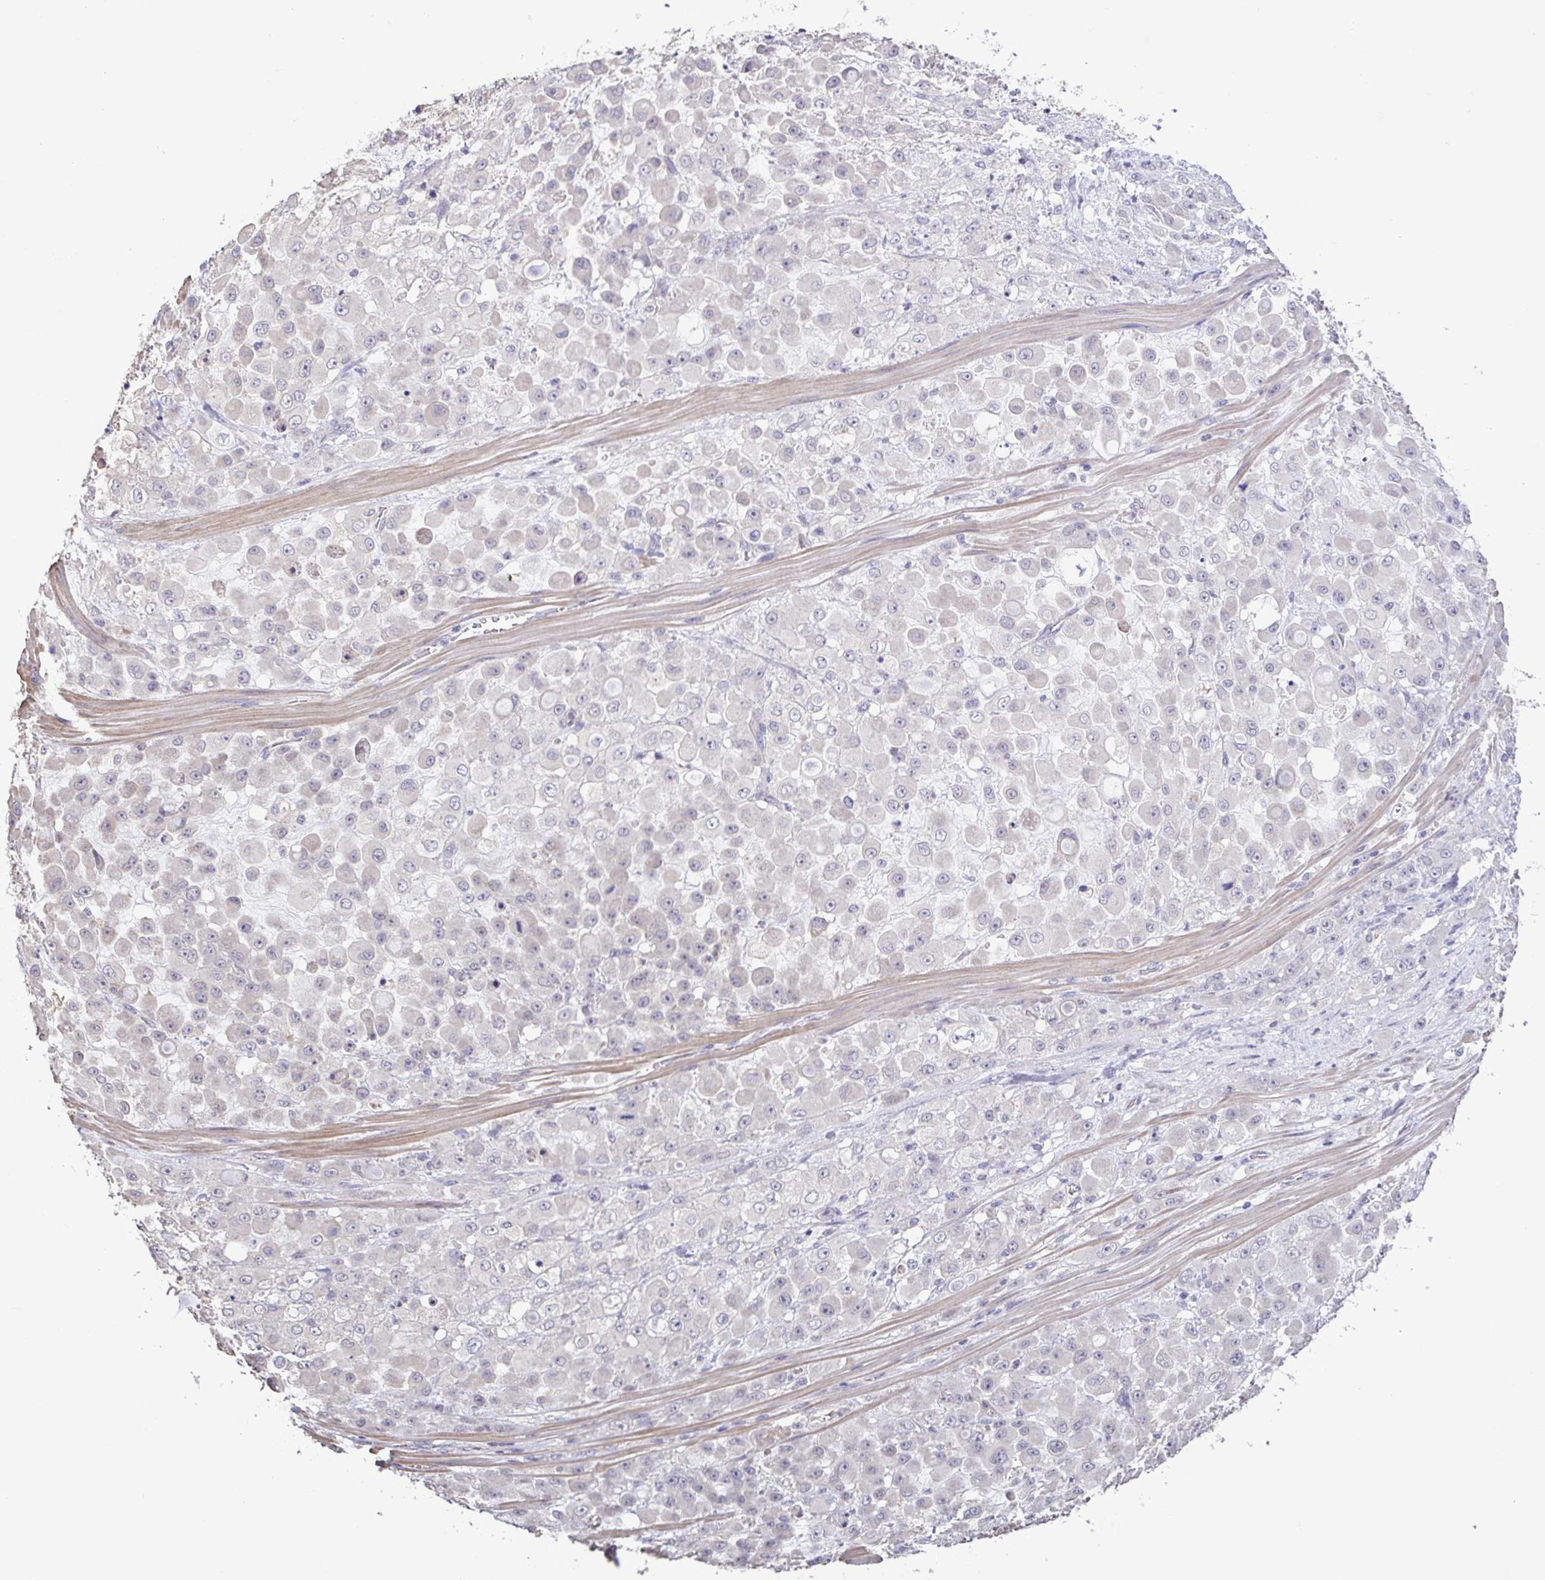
{"staining": {"intensity": "negative", "quantity": "none", "location": "none"}, "tissue": "stomach cancer", "cell_type": "Tumor cells", "image_type": "cancer", "snomed": [{"axis": "morphology", "description": "Adenocarcinoma, NOS"}, {"axis": "topography", "description": "Stomach"}], "caption": "High power microscopy histopathology image of an IHC micrograph of stomach cancer, revealing no significant staining in tumor cells.", "gene": "ACTRT2", "patient": {"sex": "female", "age": 76}}